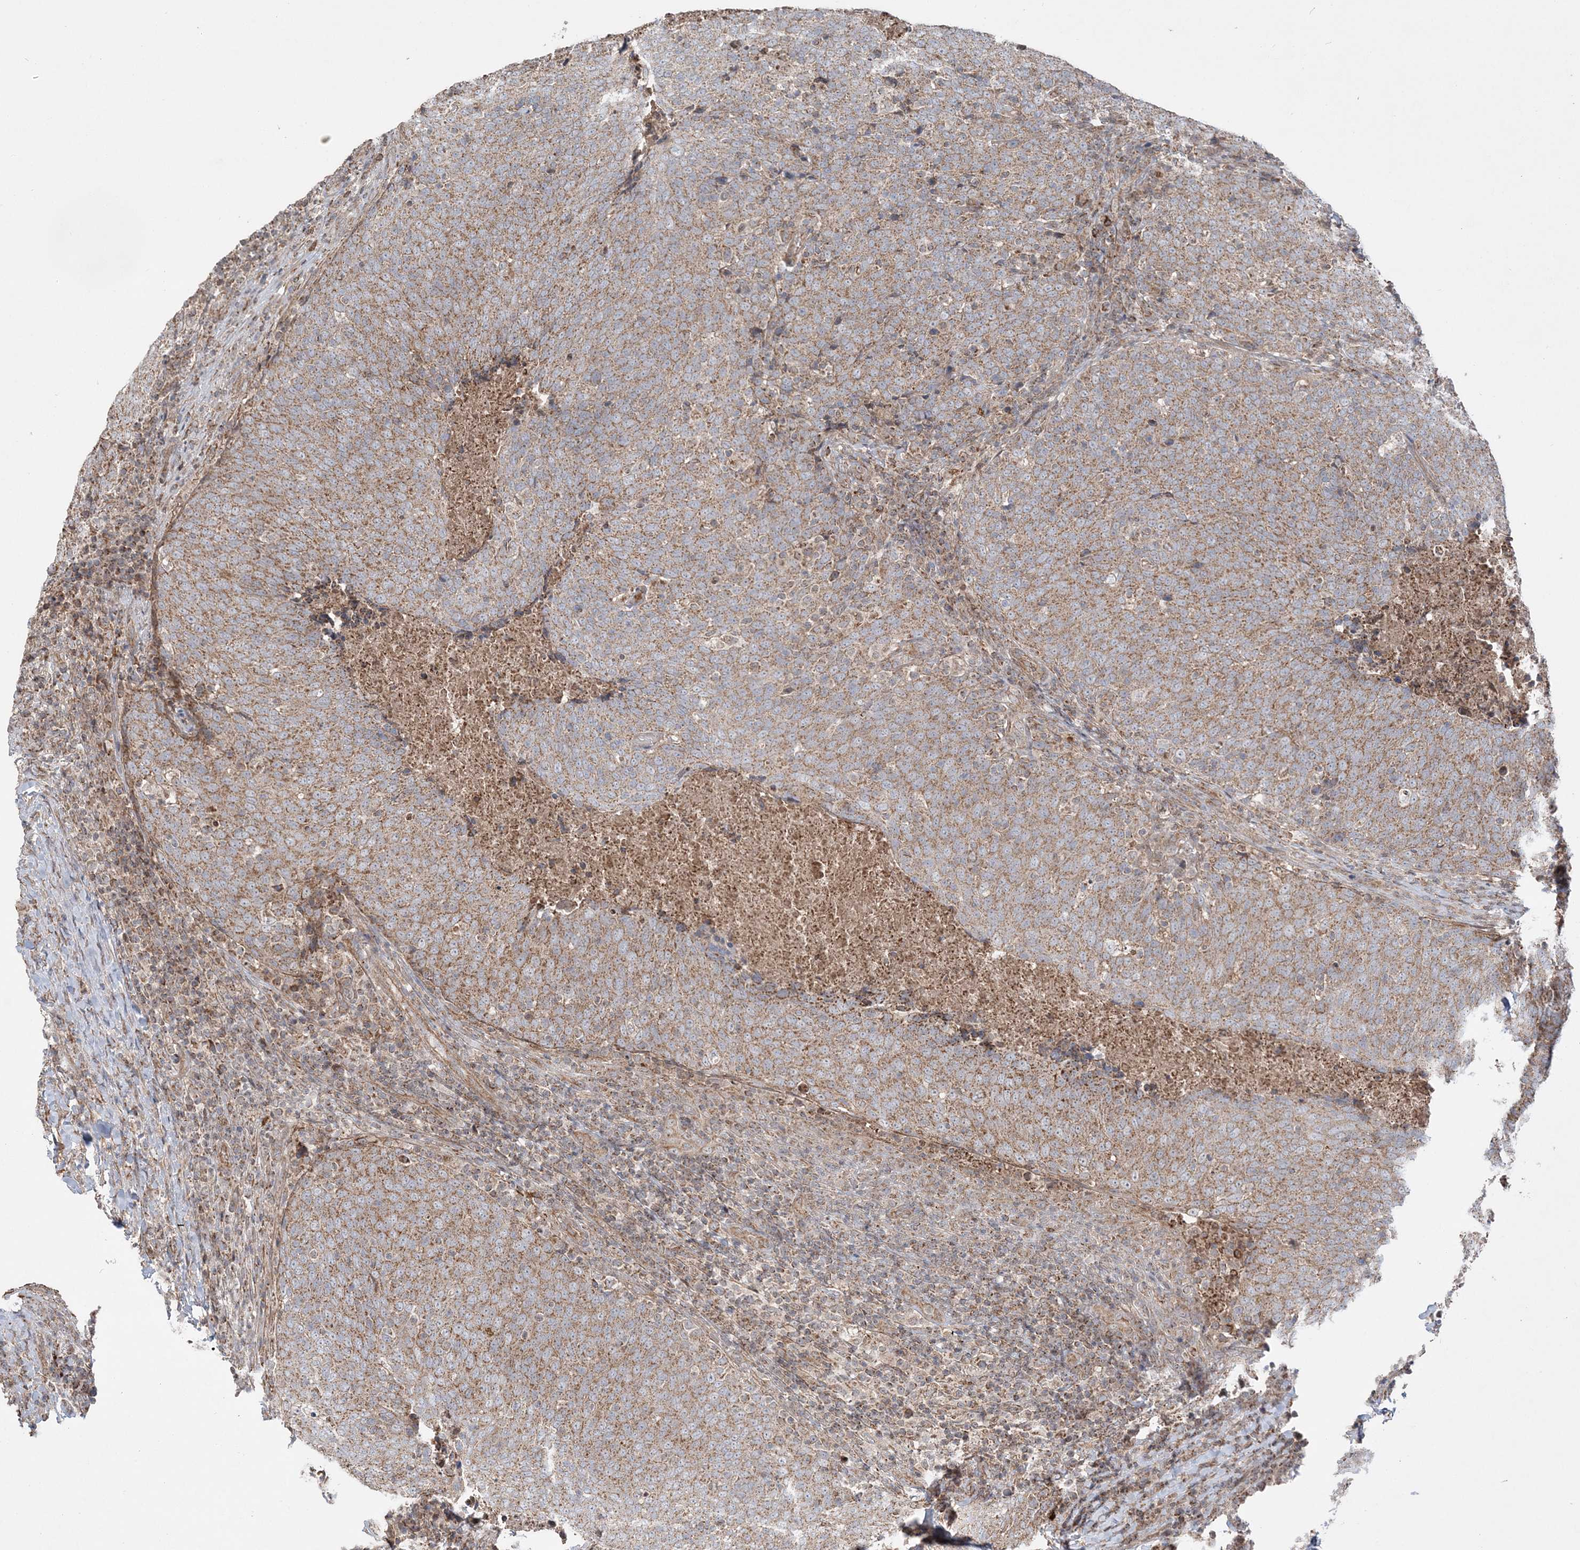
{"staining": {"intensity": "moderate", "quantity": ">75%", "location": "cytoplasmic/membranous"}, "tissue": "head and neck cancer", "cell_type": "Tumor cells", "image_type": "cancer", "snomed": [{"axis": "morphology", "description": "Squamous cell carcinoma, NOS"}, {"axis": "morphology", "description": "Squamous cell carcinoma, metastatic, NOS"}, {"axis": "topography", "description": "Lymph node"}, {"axis": "topography", "description": "Head-Neck"}], "caption": "A histopathology image showing moderate cytoplasmic/membranous expression in approximately >75% of tumor cells in head and neck cancer (metastatic squamous cell carcinoma), as visualized by brown immunohistochemical staining.", "gene": "SCLT1", "patient": {"sex": "male", "age": 62}}